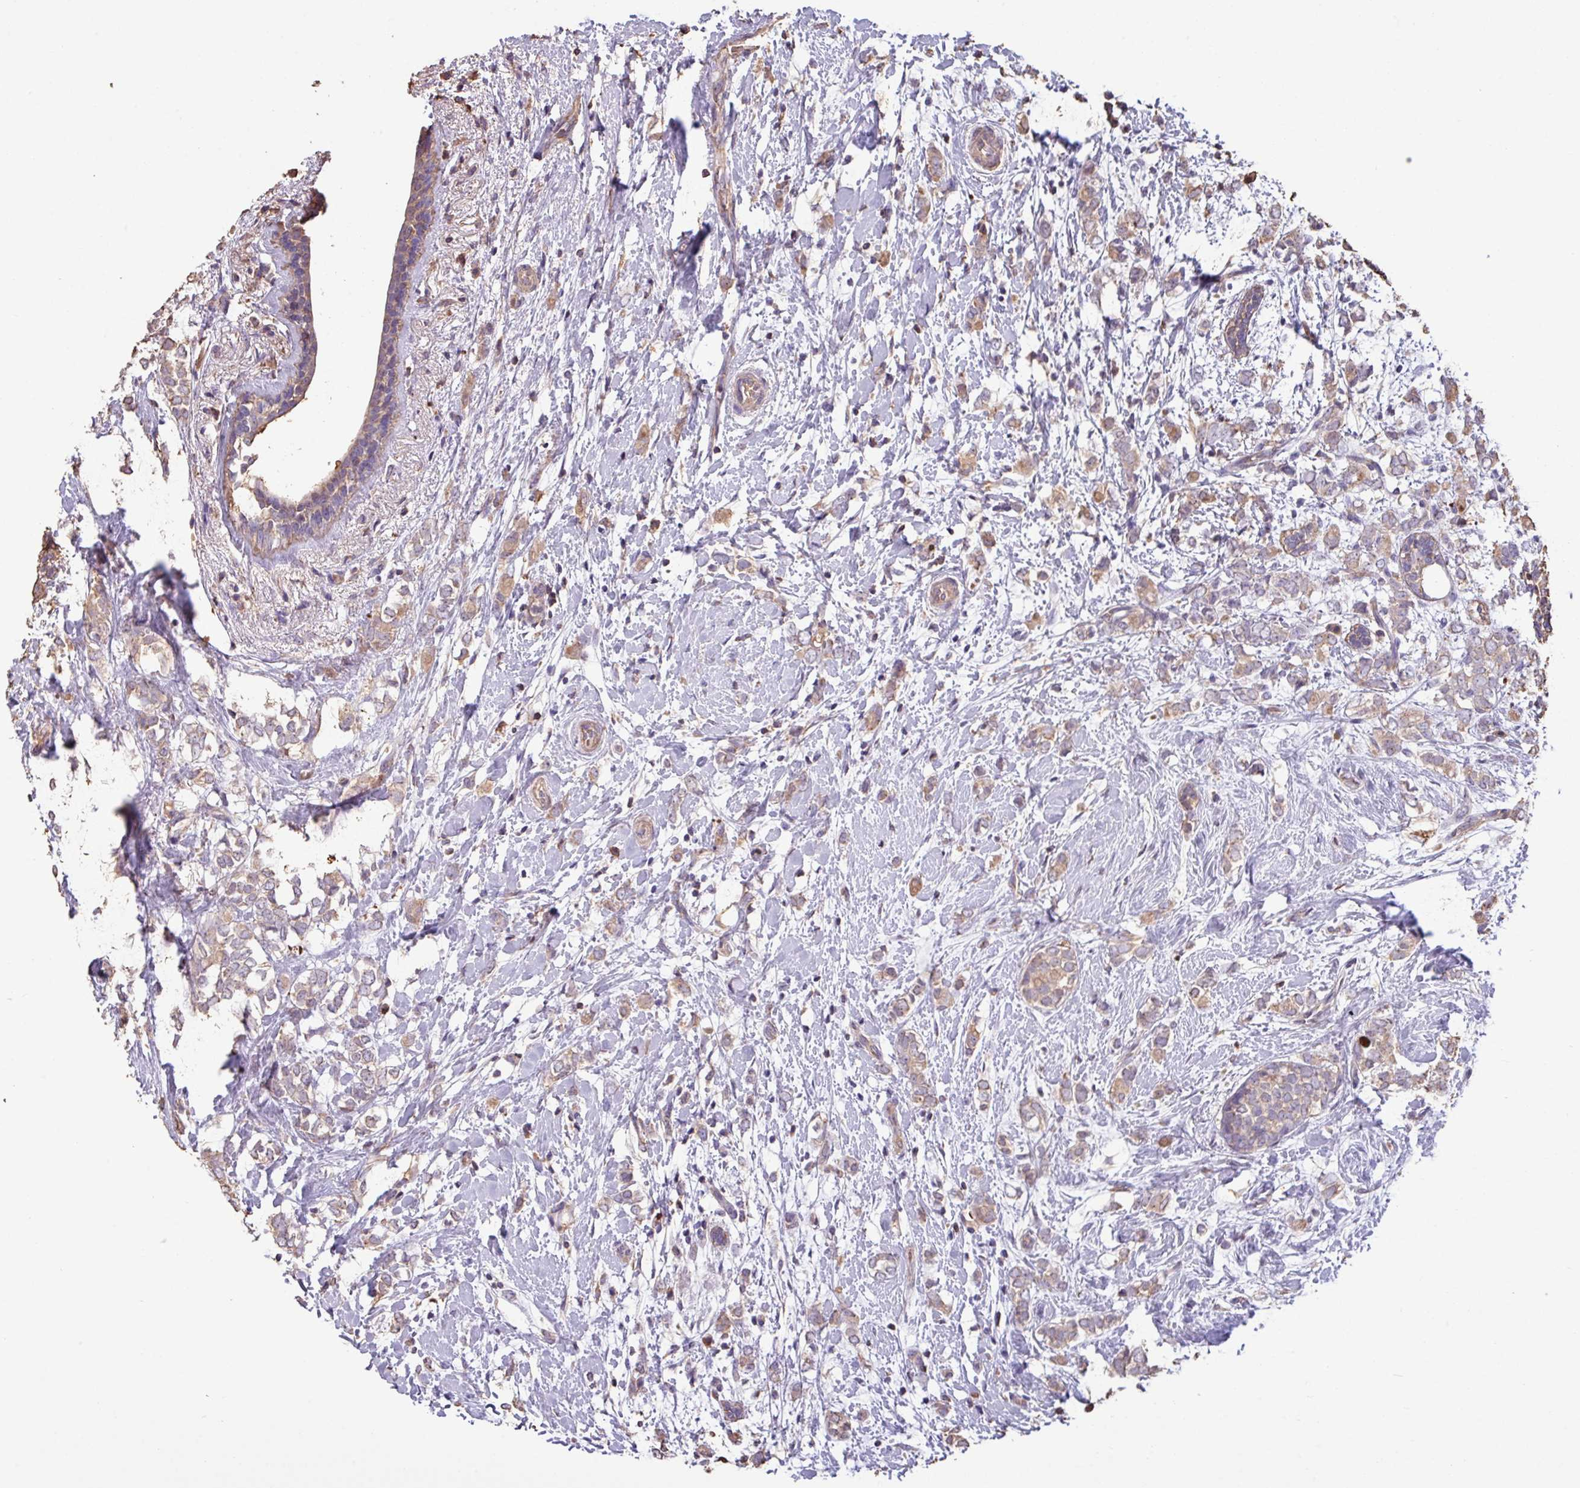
{"staining": {"intensity": "weak", "quantity": ">75%", "location": "cytoplasmic/membranous"}, "tissue": "breast cancer", "cell_type": "Tumor cells", "image_type": "cancer", "snomed": [{"axis": "morphology", "description": "Normal tissue, NOS"}, {"axis": "morphology", "description": "Lobular carcinoma"}, {"axis": "topography", "description": "Breast"}], "caption": "IHC photomicrograph of lobular carcinoma (breast) stained for a protein (brown), which reveals low levels of weak cytoplasmic/membranous expression in about >75% of tumor cells.", "gene": "CAMK2B", "patient": {"sex": "female", "age": 47}}